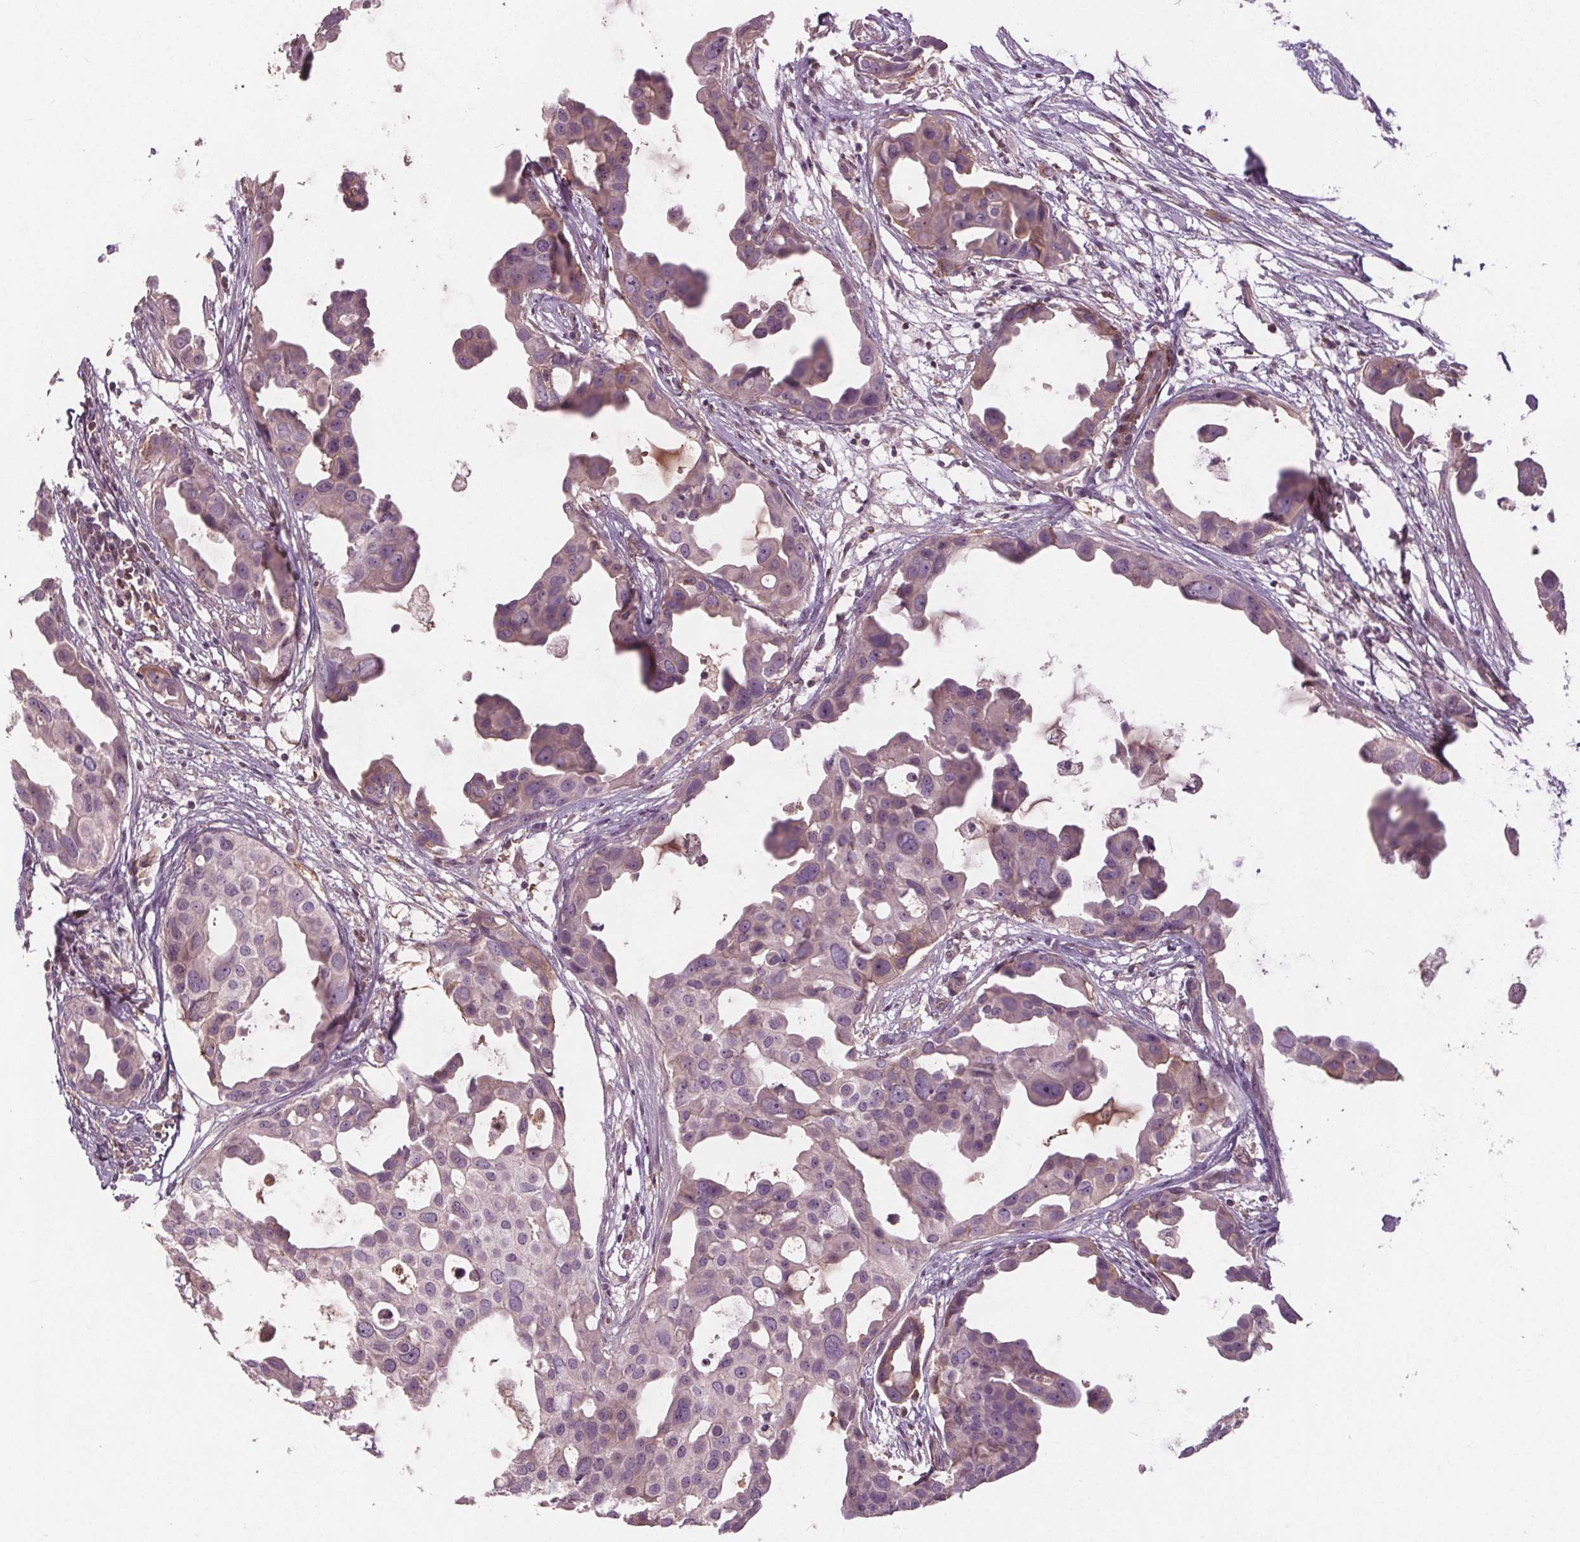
{"staining": {"intensity": "negative", "quantity": "none", "location": "none"}, "tissue": "breast cancer", "cell_type": "Tumor cells", "image_type": "cancer", "snomed": [{"axis": "morphology", "description": "Duct carcinoma"}, {"axis": "topography", "description": "Breast"}], "caption": "Human breast cancer stained for a protein using immunohistochemistry (IHC) reveals no expression in tumor cells.", "gene": "PDGFD", "patient": {"sex": "female", "age": 38}}